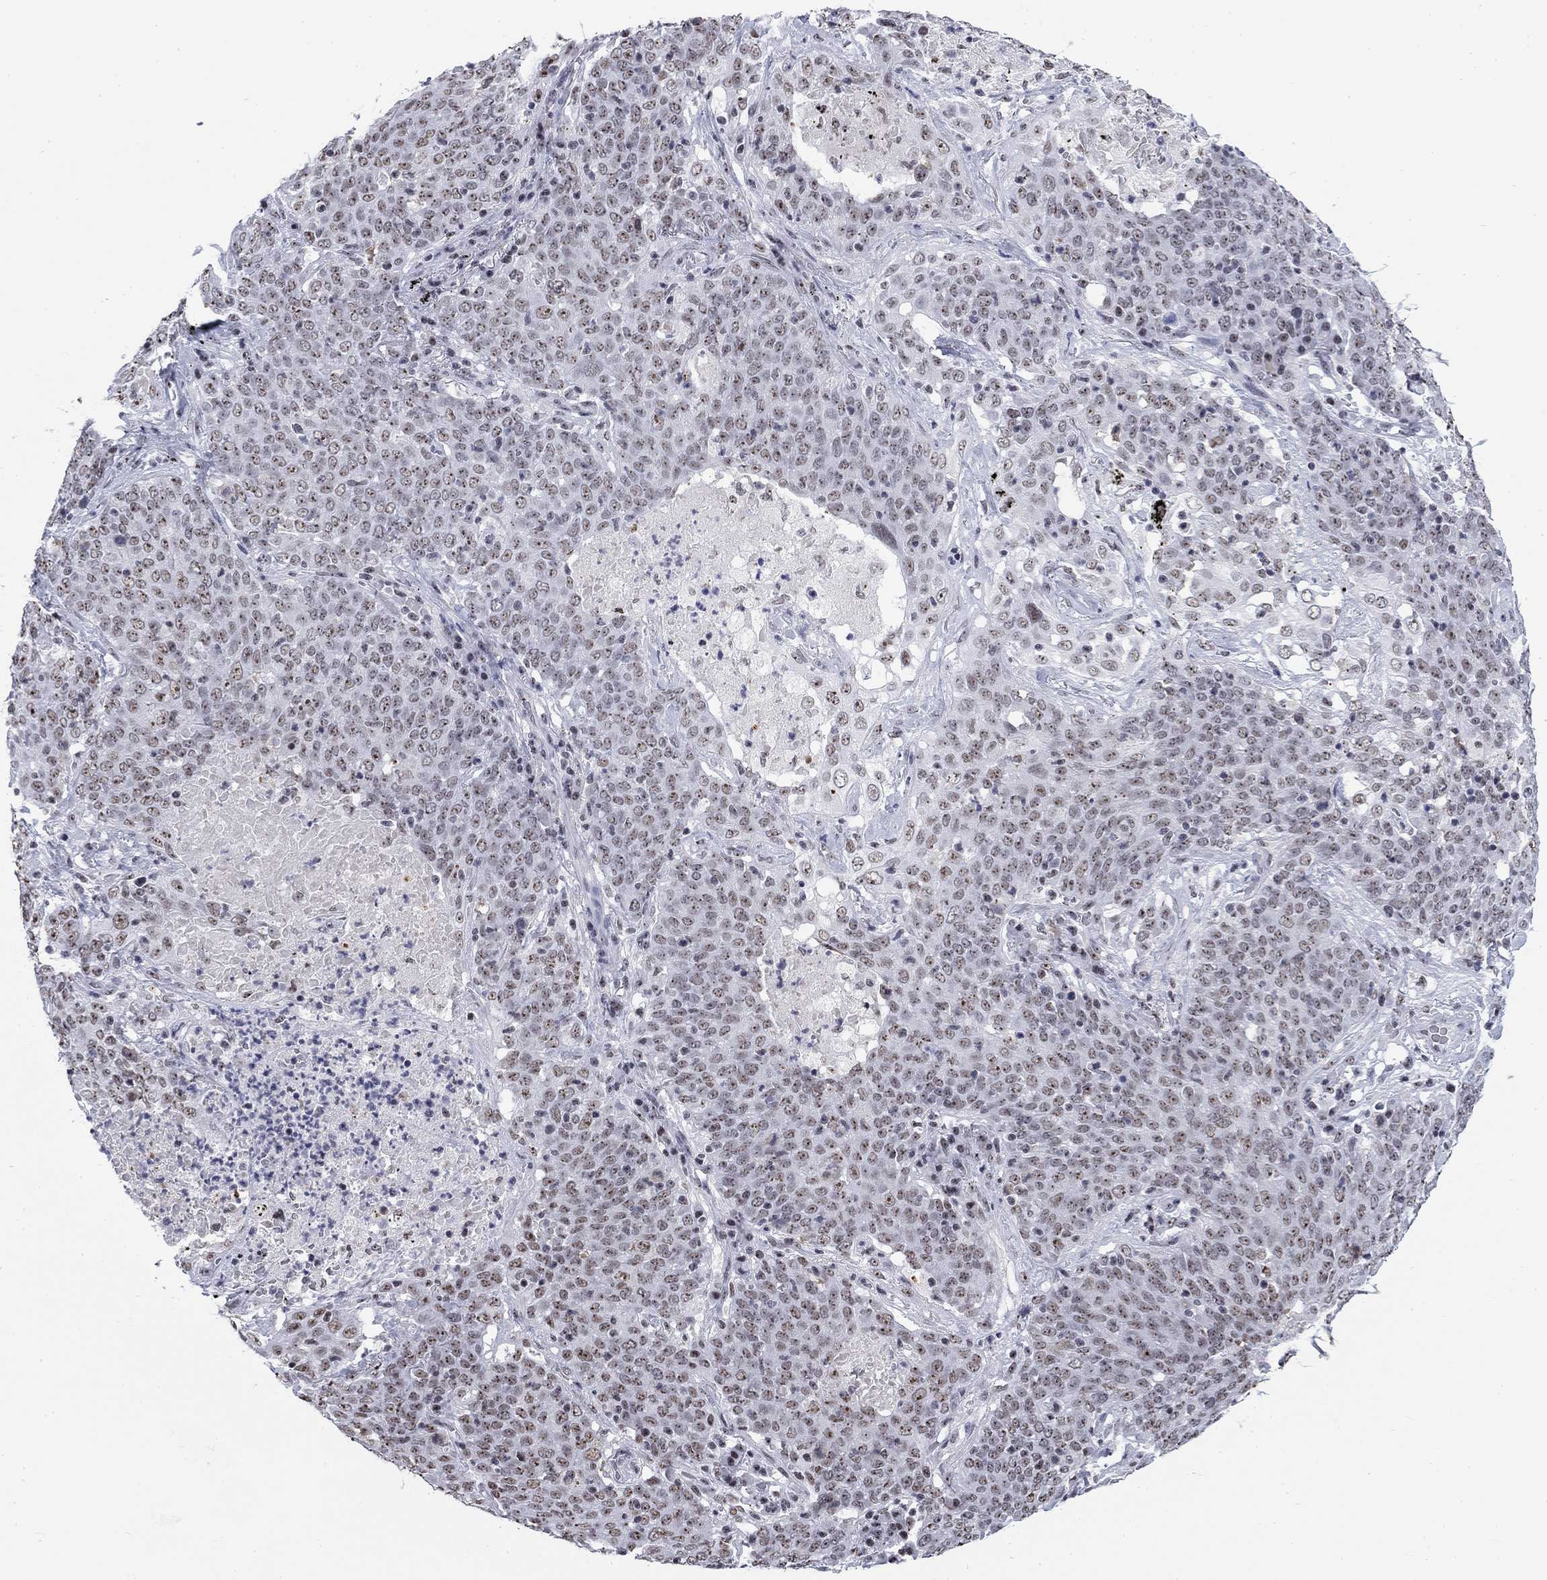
{"staining": {"intensity": "negative", "quantity": "none", "location": "none"}, "tissue": "lung cancer", "cell_type": "Tumor cells", "image_type": "cancer", "snomed": [{"axis": "morphology", "description": "Squamous cell carcinoma, NOS"}, {"axis": "topography", "description": "Lung"}], "caption": "Immunohistochemistry image of human lung squamous cell carcinoma stained for a protein (brown), which exhibits no expression in tumor cells.", "gene": "CSRNP3", "patient": {"sex": "male", "age": 82}}